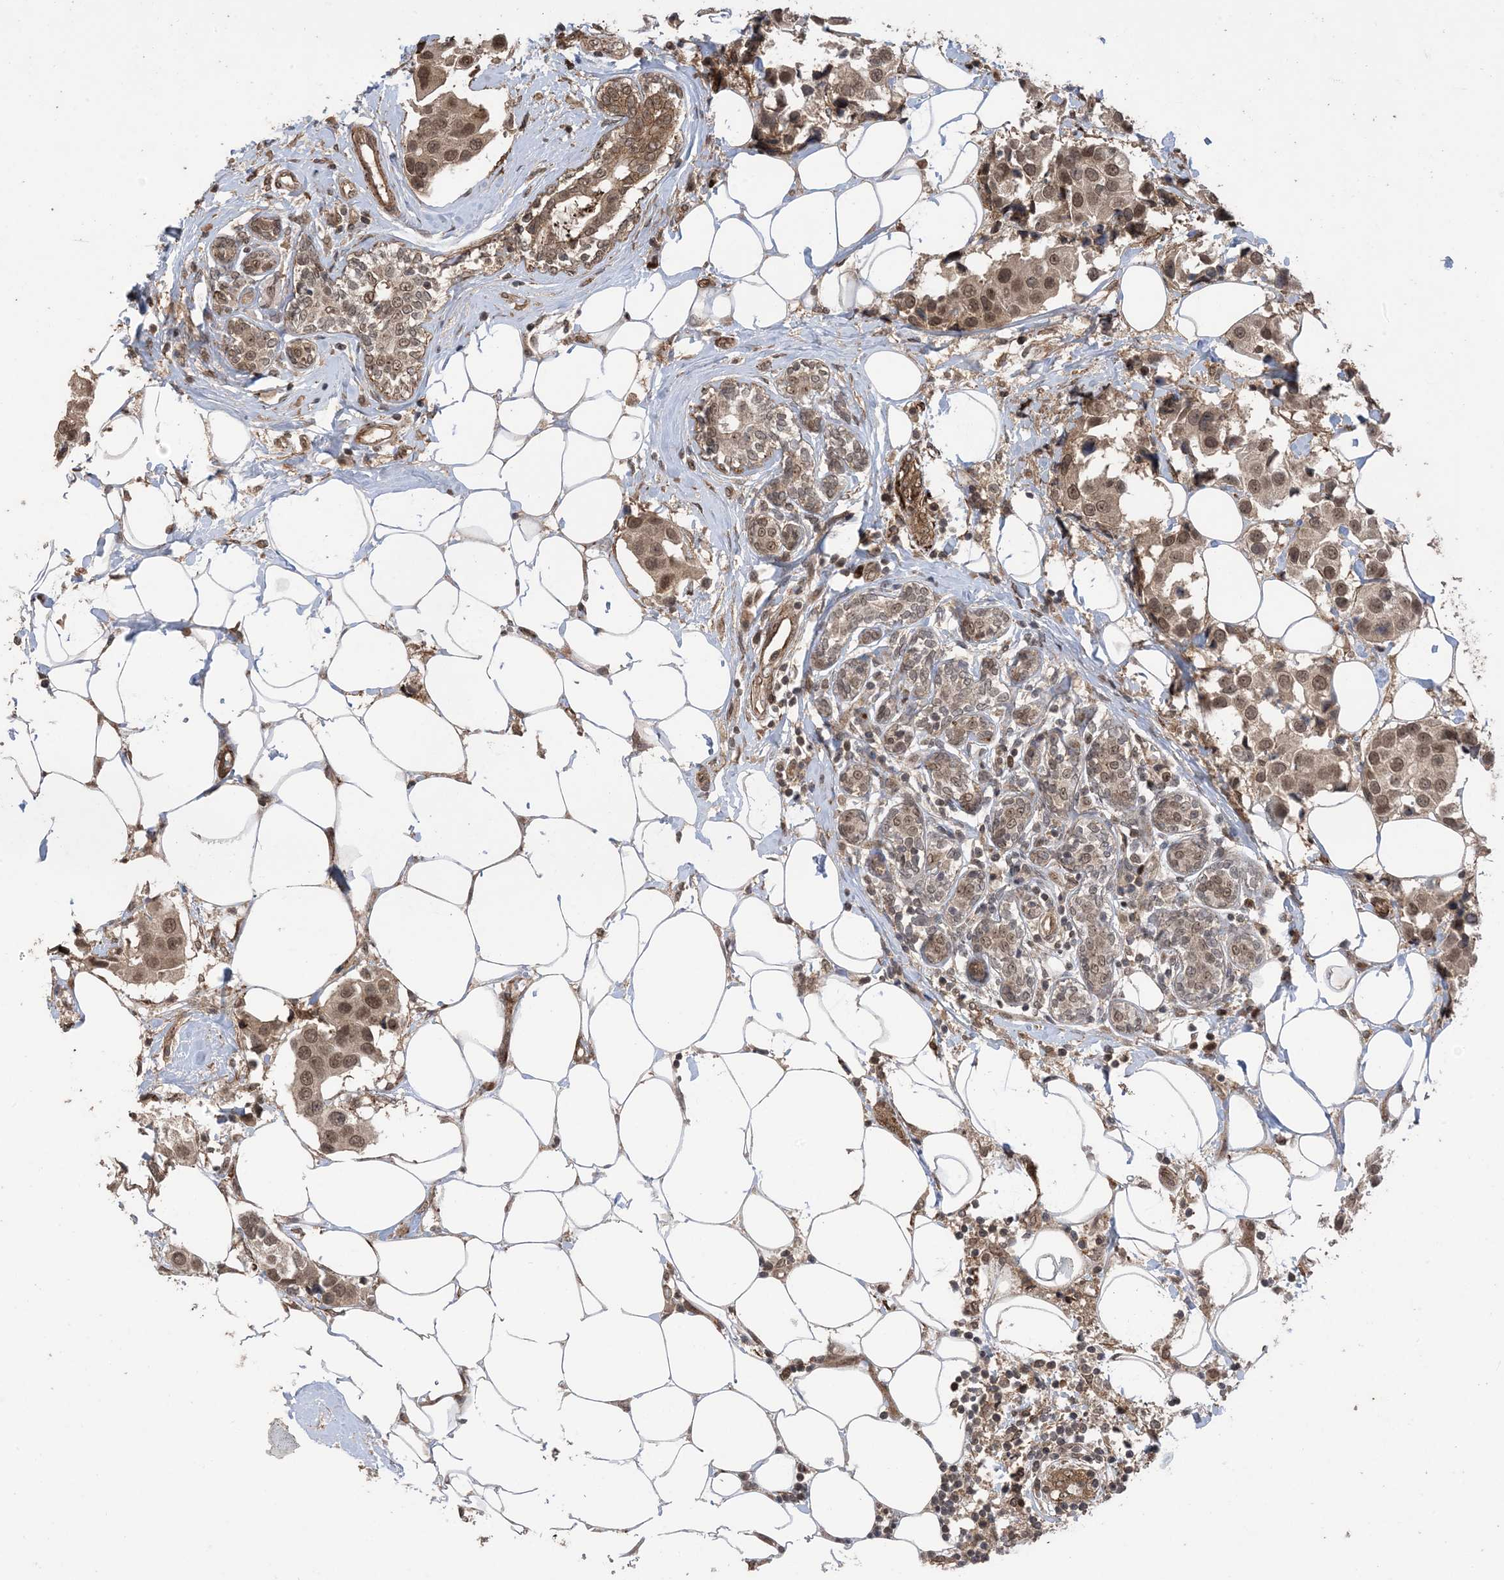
{"staining": {"intensity": "moderate", "quantity": ">75%", "location": "nuclear"}, "tissue": "breast cancer", "cell_type": "Tumor cells", "image_type": "cancer", "snomed": [{"axis": "morphology", "description": "Normal tissue, NOS"}, {"axis": "morphology", "description": "Duct carcinoma"}, {"axis": "topography", "description": "Breast"}], "caption": "This image displays immunohistochemistry (IHC) staining of human breast cancer, with medium moderate nuclear expression in approximately >75% of tumor cells.", "gene": "ZNF511", "patient": {"sex": "female", "age": 39}}